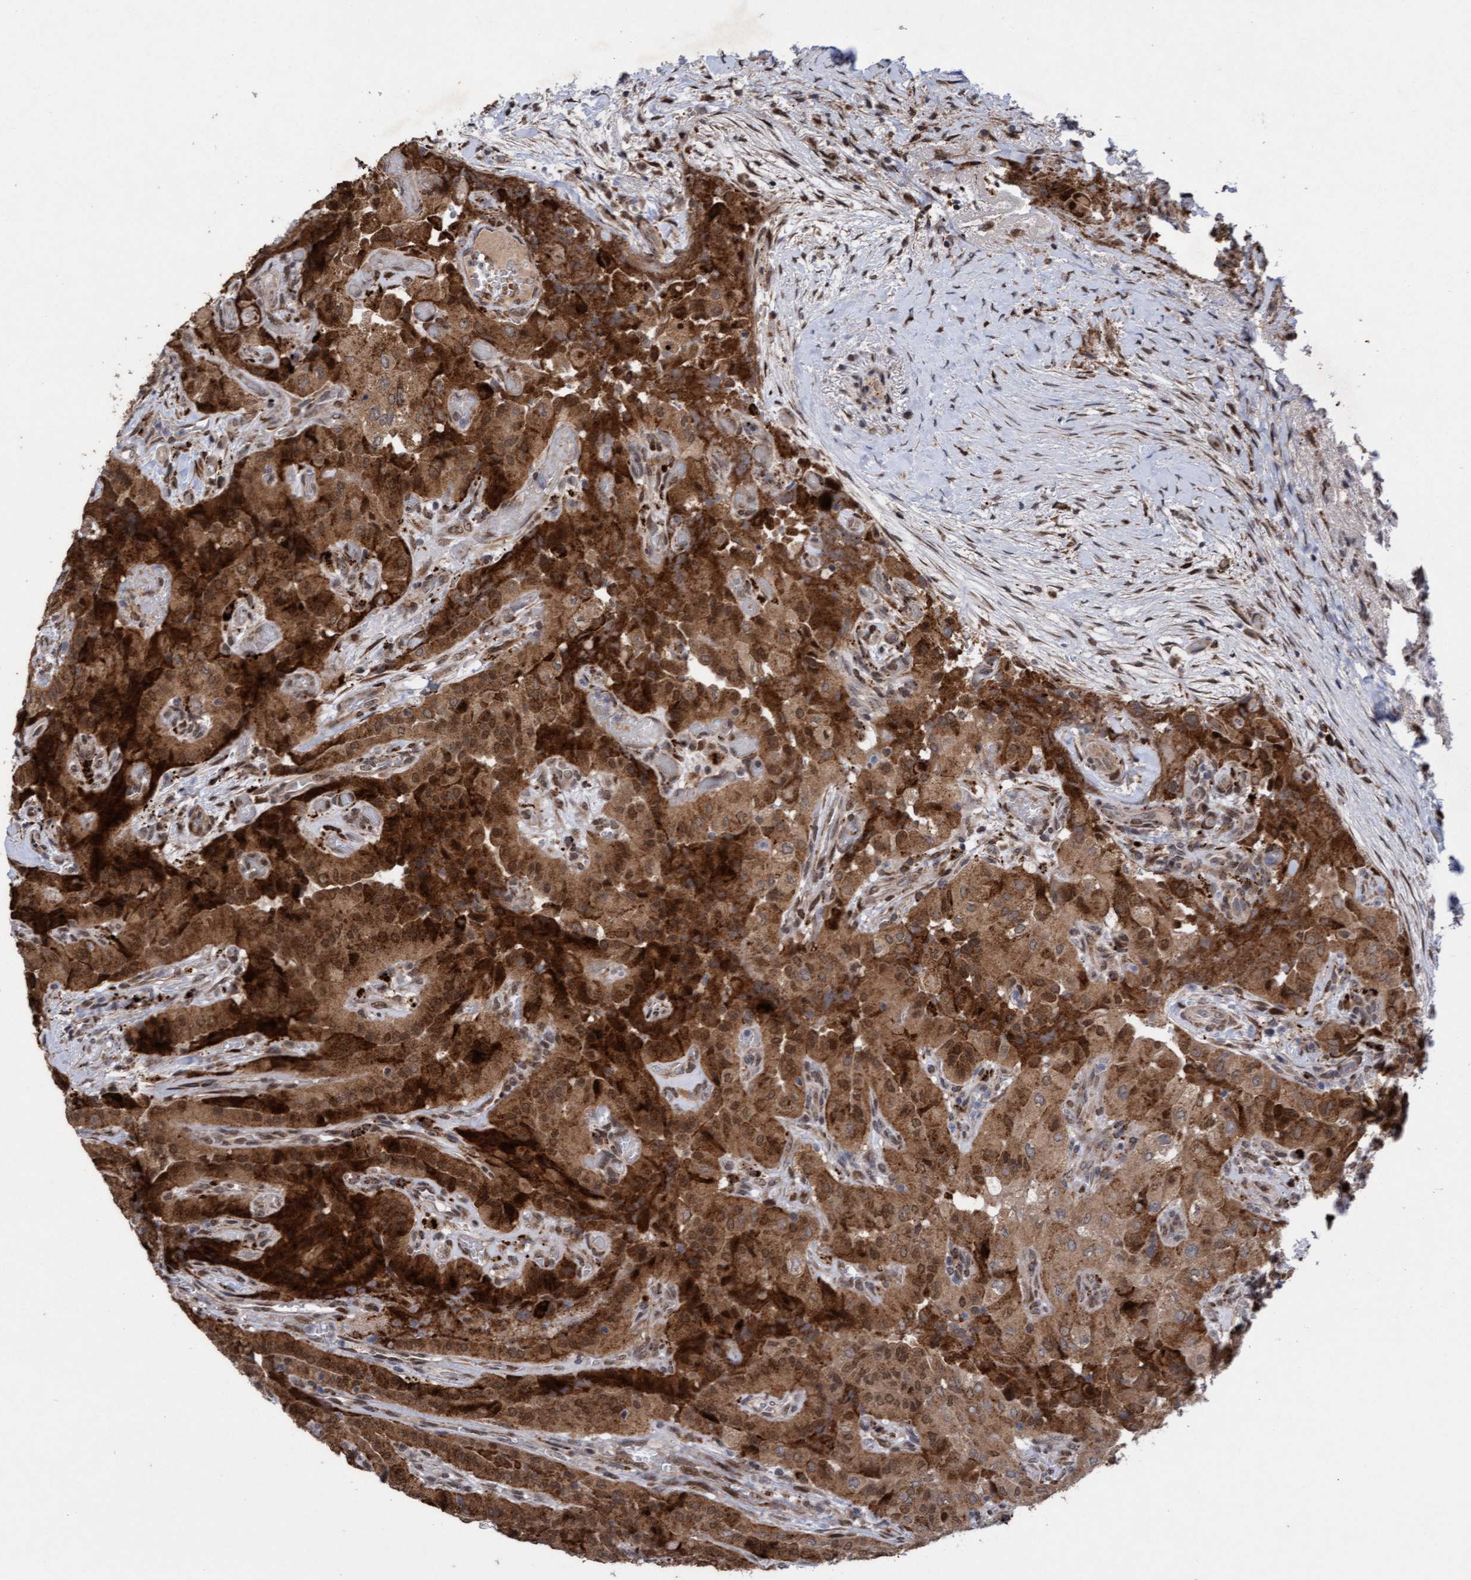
{"staining": {"intensity": "strong", "quantity": ">75%", "location": "cytoplasmic/membranous,nuclear"}, "tissue": "thyroid cancer", "cell_type": "Tumor cells", "image_type": "cancer", "snomed": [{"axis": "morphology", "description": "Papillary adenocarcinoma, NOS"}, {"axis": "topography", "description": "Thyroid gland"}], "caption": "Thyroid cancer stained for a protein displays strong cytoplasmic/membranous and nuclear positivity in tumor cells.", "gene": "TANC2", "patient": {"sex": "female", "age": 59}}